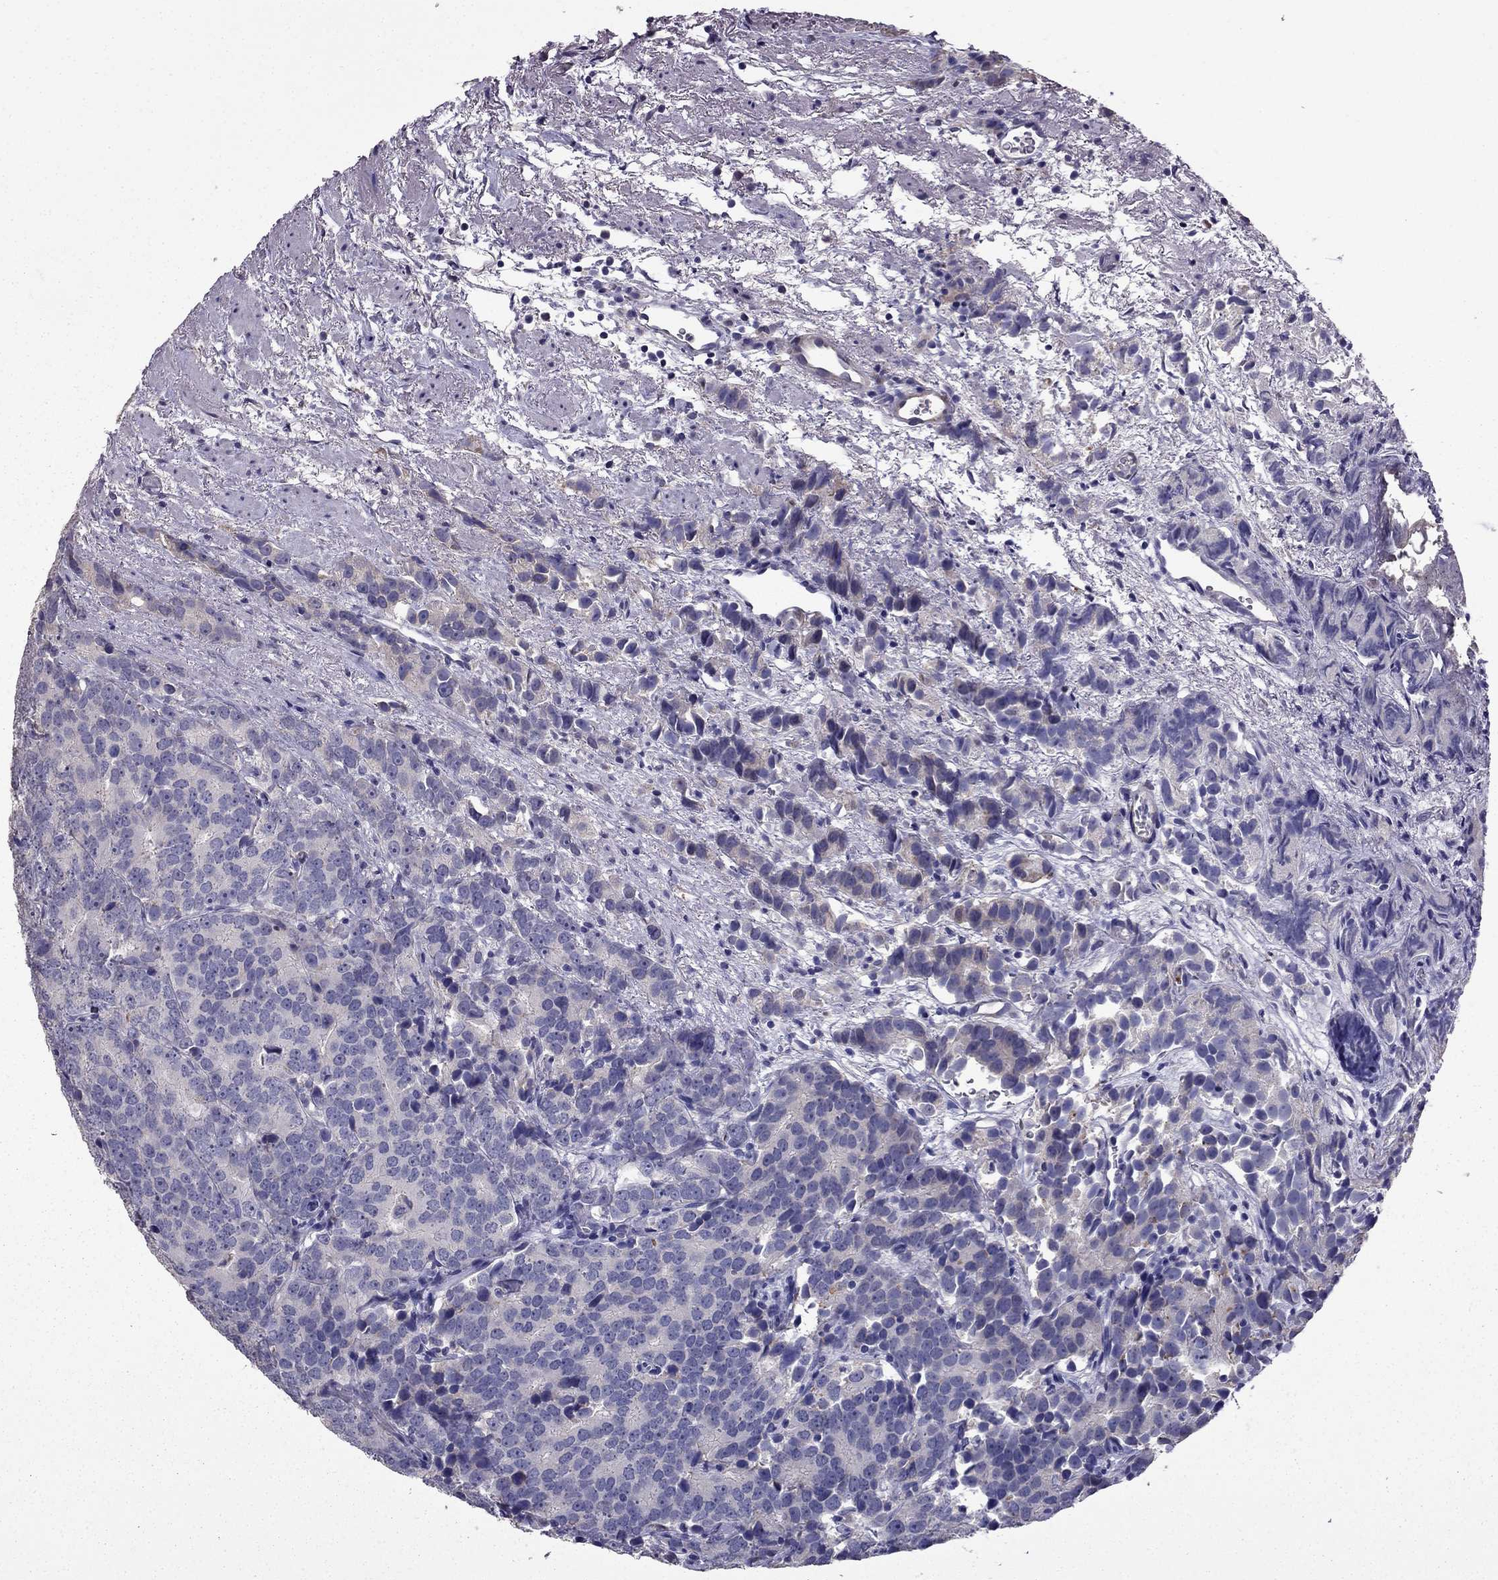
{"staining": {"intensity": "negative", "quantity": "none", "location": "none"}, "tissue": "prostate cancer", "cell_type": "Tumor cells", "image_type": "cancer", "snomed": [{"axis": "morphology", "description": "Adenocarcinoma, High grade"}, {"axis": "topography", "description": "Prostate"}], "caption": "Human prostate adenocarcinoma (high-grade) stained for a protein using immunohistochemistry displays no staining in tumor cells.", "gene": "CDH9", "patient": {"sex": "male", "age": 90}}